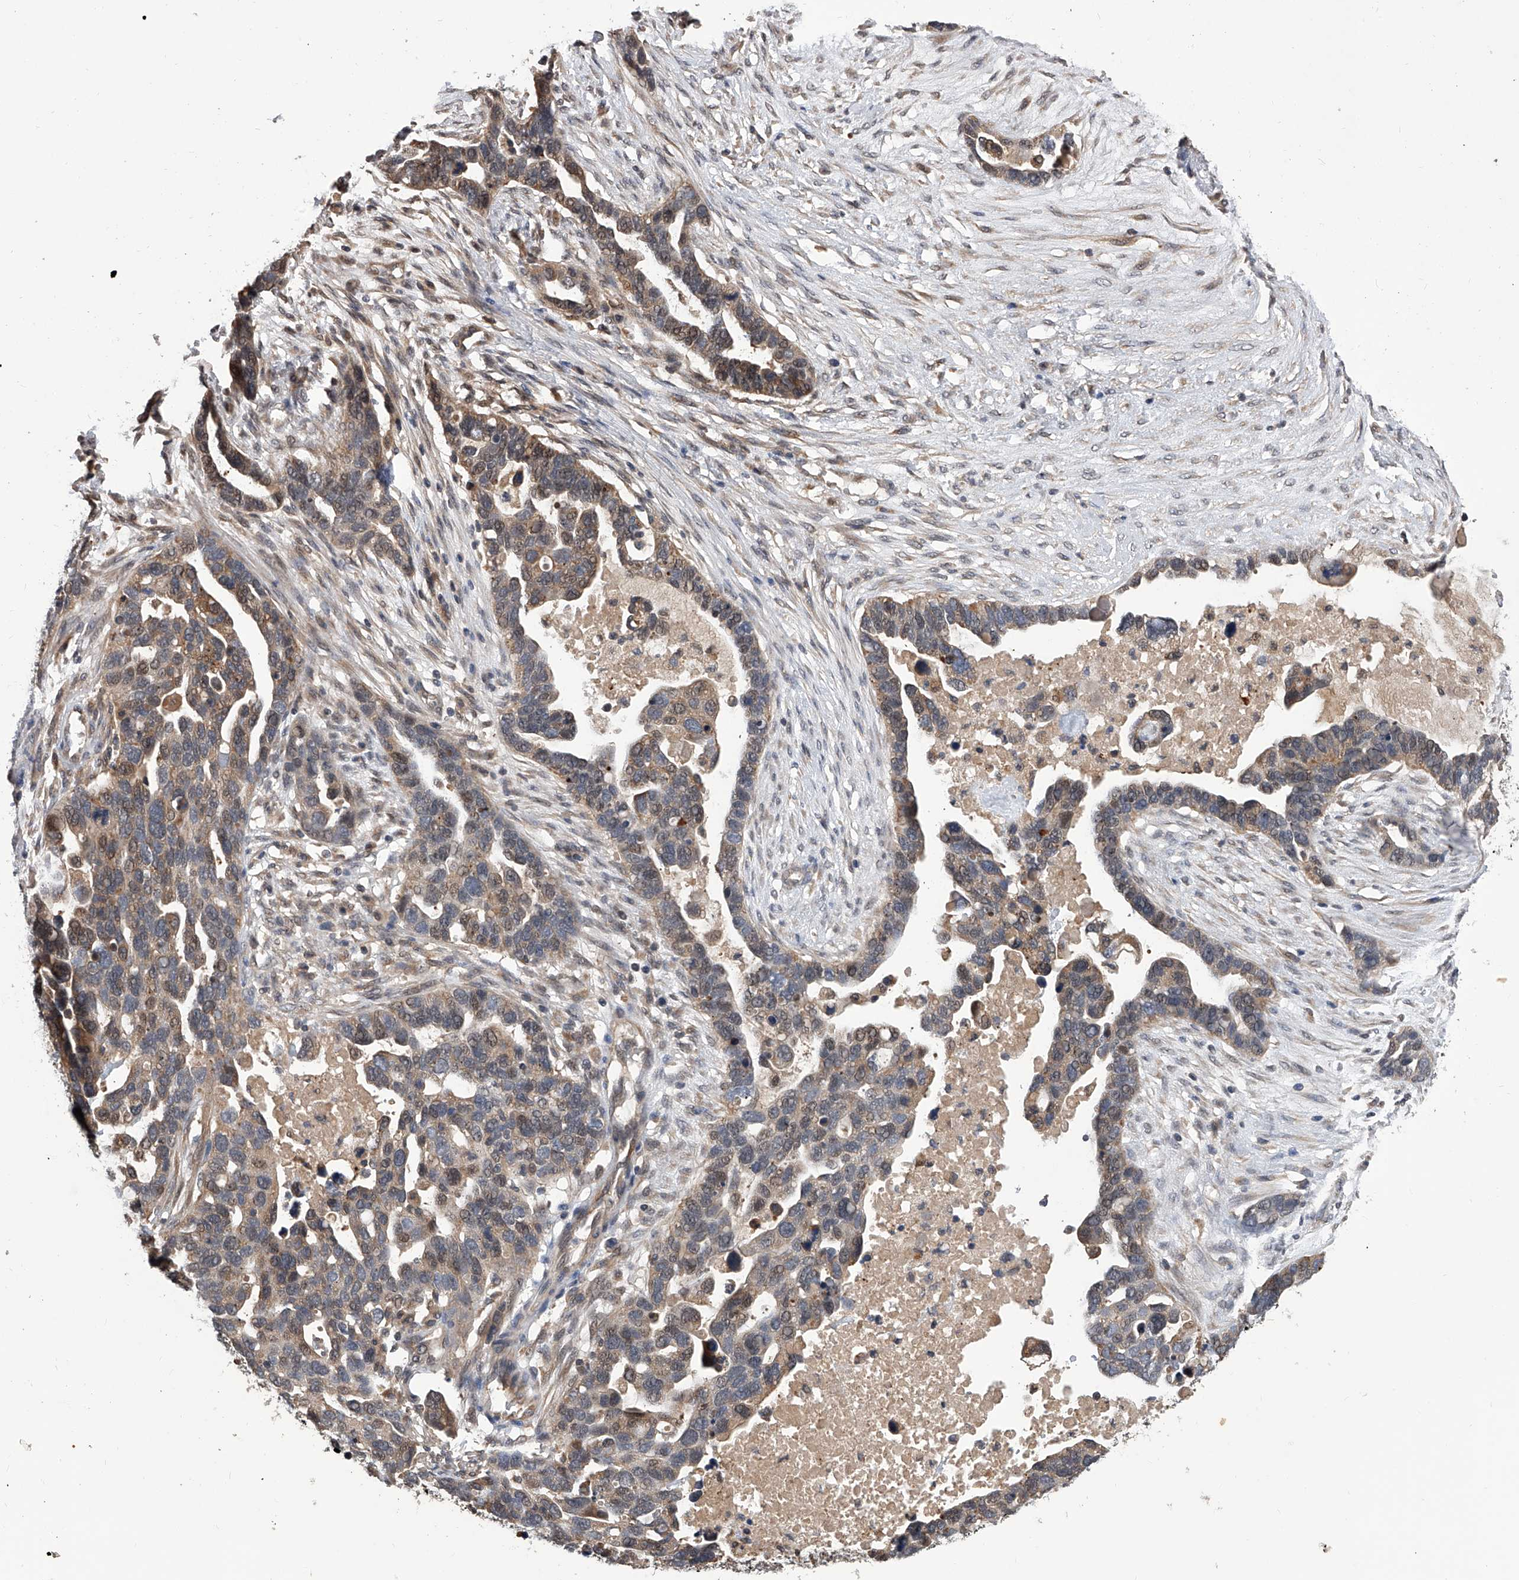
{"staining": {"intensity": "weak", "quantity": "25%-75%", "location": "cytoplasmic/membranous"}, "tissue": "ovarian cancer", "cell_type": "Tumor cells", "image_type": "cancer", "snomed": [{"axis": "morphology", "description": "Cystadenocarcinoma, serous, NOS"}, {"axis": "topography", "description": "Ovary"}], "caption": "Immunohistochemical staining of serous cystadenocarcinoma (ovarian) demonstrates weak cytoplasmic/membranous protein expression in about 25%-75% of tumor cells. (DAB (3,3'-diaminobenzidine) IHC with brightfield microscopy, high magnification).", "gene": "GMDS", "patient": {"sex": "female", "age": 54}}